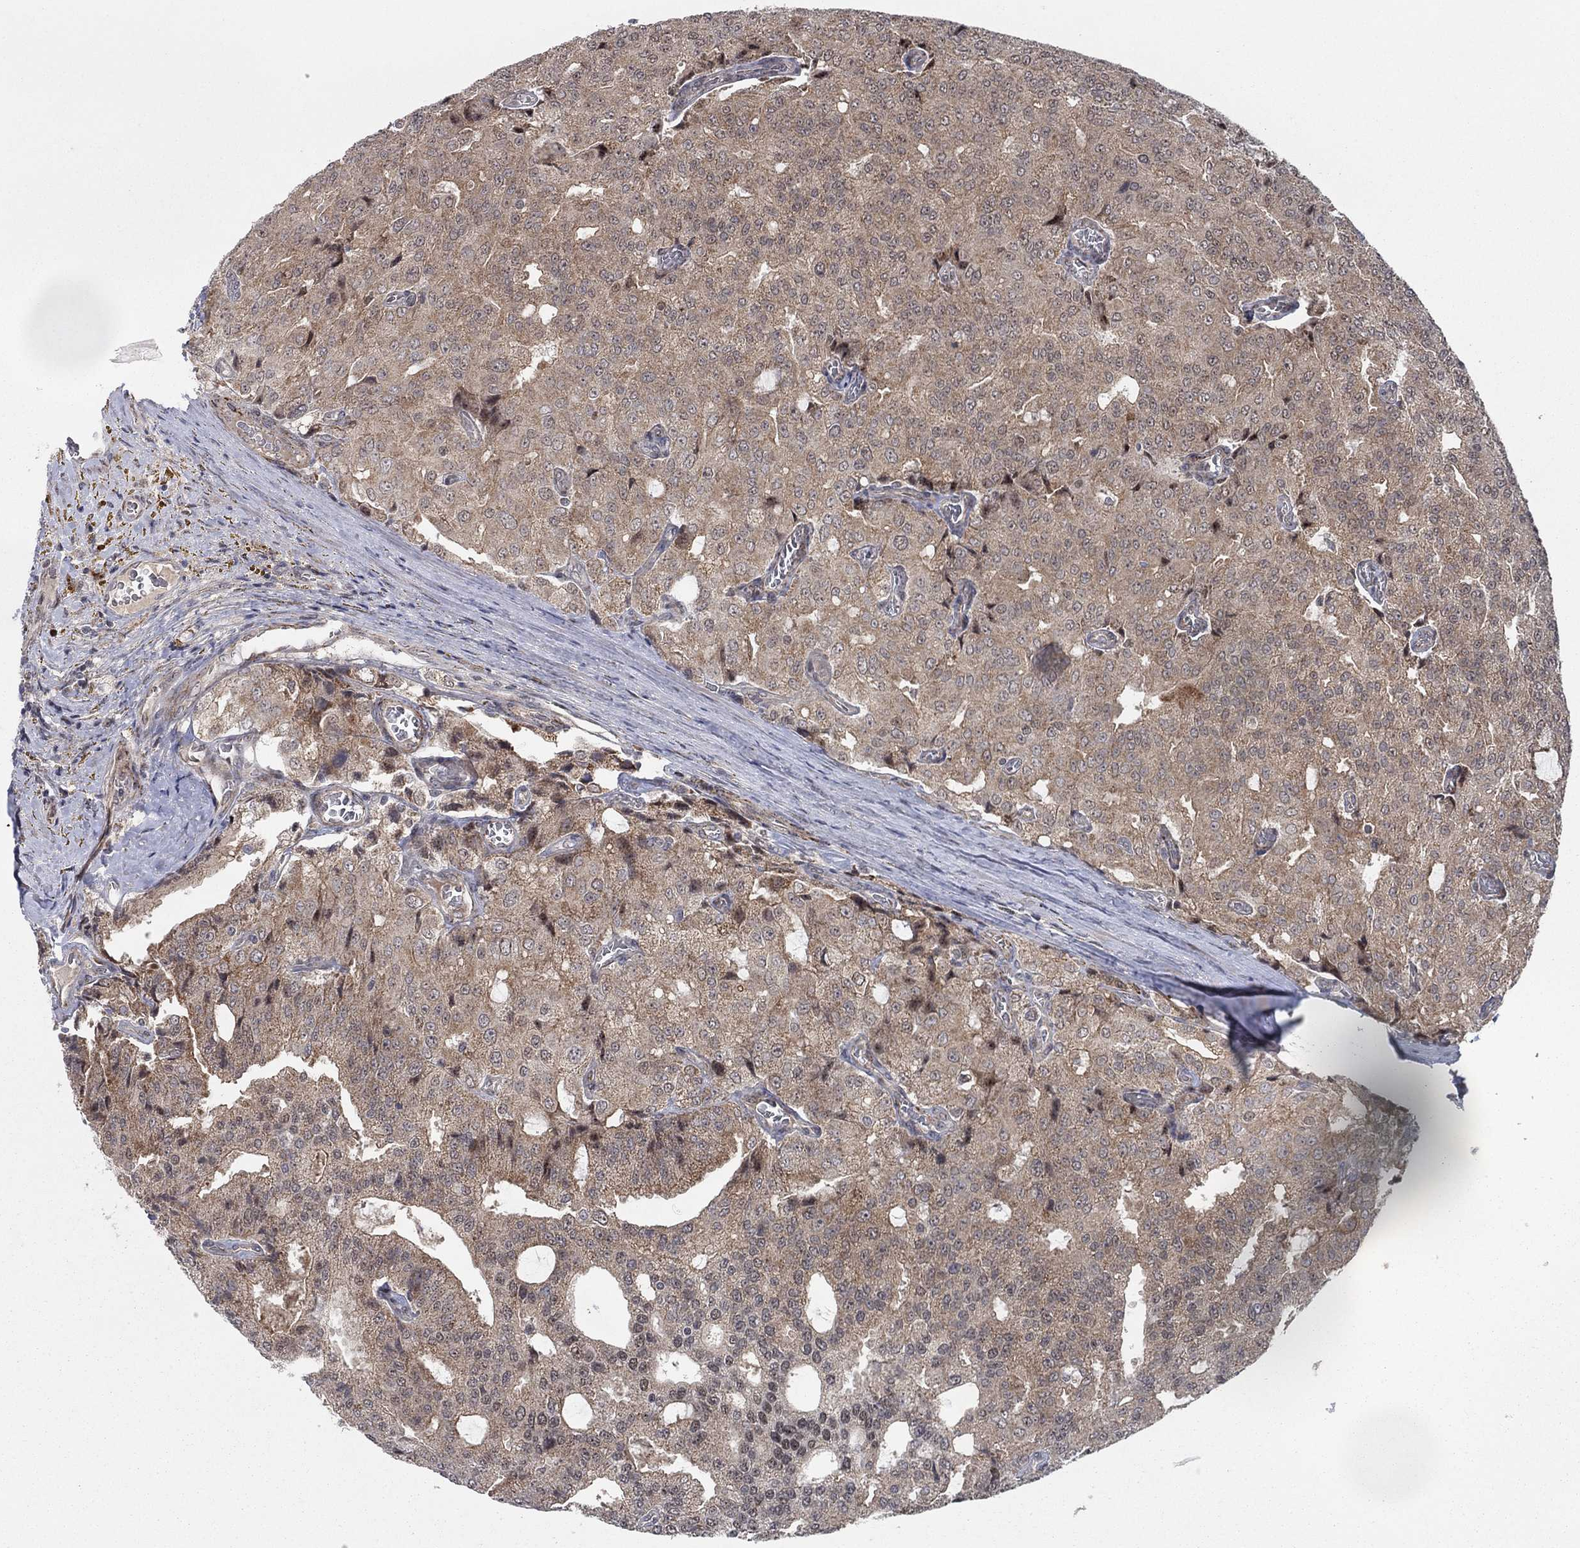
{"staining": {"intensity": "moderate", "quantity": ">75%", "location": "cytoplasmic/membranous"}, "tissue": "prostate cancer", "cell_type": "Tumor cells", "image_type": "cancer", "snomed": [{"axis": "morphology", "description": "Adenocarcinoma, NOS"}, {"axis": "topography", "description": "Prostate and seminal vesicle, NOS"}, {"axis": "topography", "description": "Prostate"}], "caption": "This micrograph shows prostate adenocarcinoma stained with immunohistochemistry to label a protein in brown. The cytoplasmic/membranous of tumor cells show moderate positivity for the protein. Nuclei are counter-stained blue.", "gene": "ZNF395", "patient": {"sex": "male", "age": 67}}